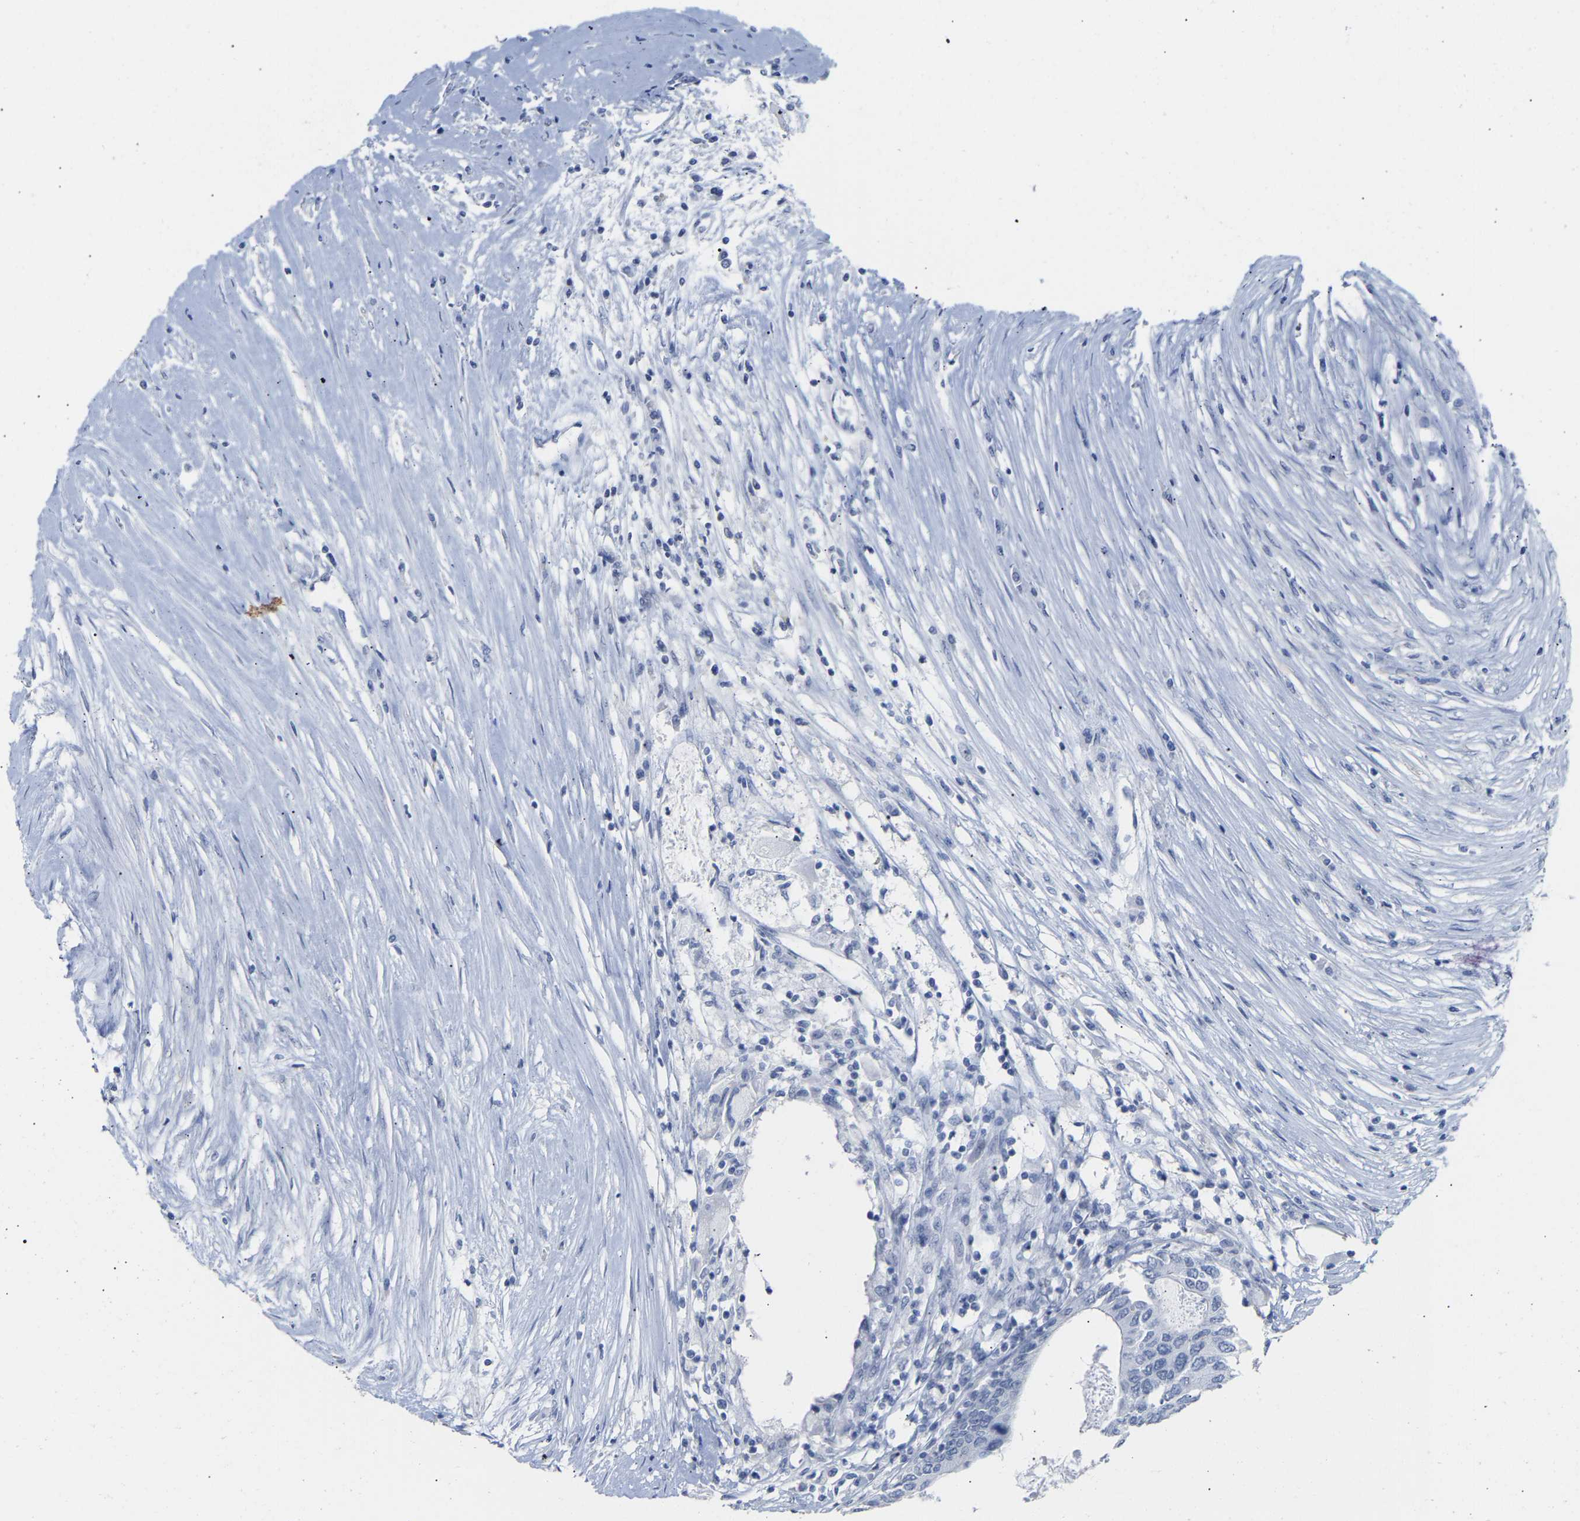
{"staining": {"intensity": "negative", "quantity": "none", "location": "none"}, "tissue": "colorectal cancer", "cell_type": "Tumor cells", "image_type": "cancer", "snomed": [{"axis": "morphology", "description": "Adenocarcinoma, NOS"}, {"axis": "topography", "description": "Rectum"}], "caption": "Colorectal cancer was stained to show a protein in brown. There is no significant expression in tumor cells.", "gene": "AMPH", "patient": {"sex": "male", "age": 63}}